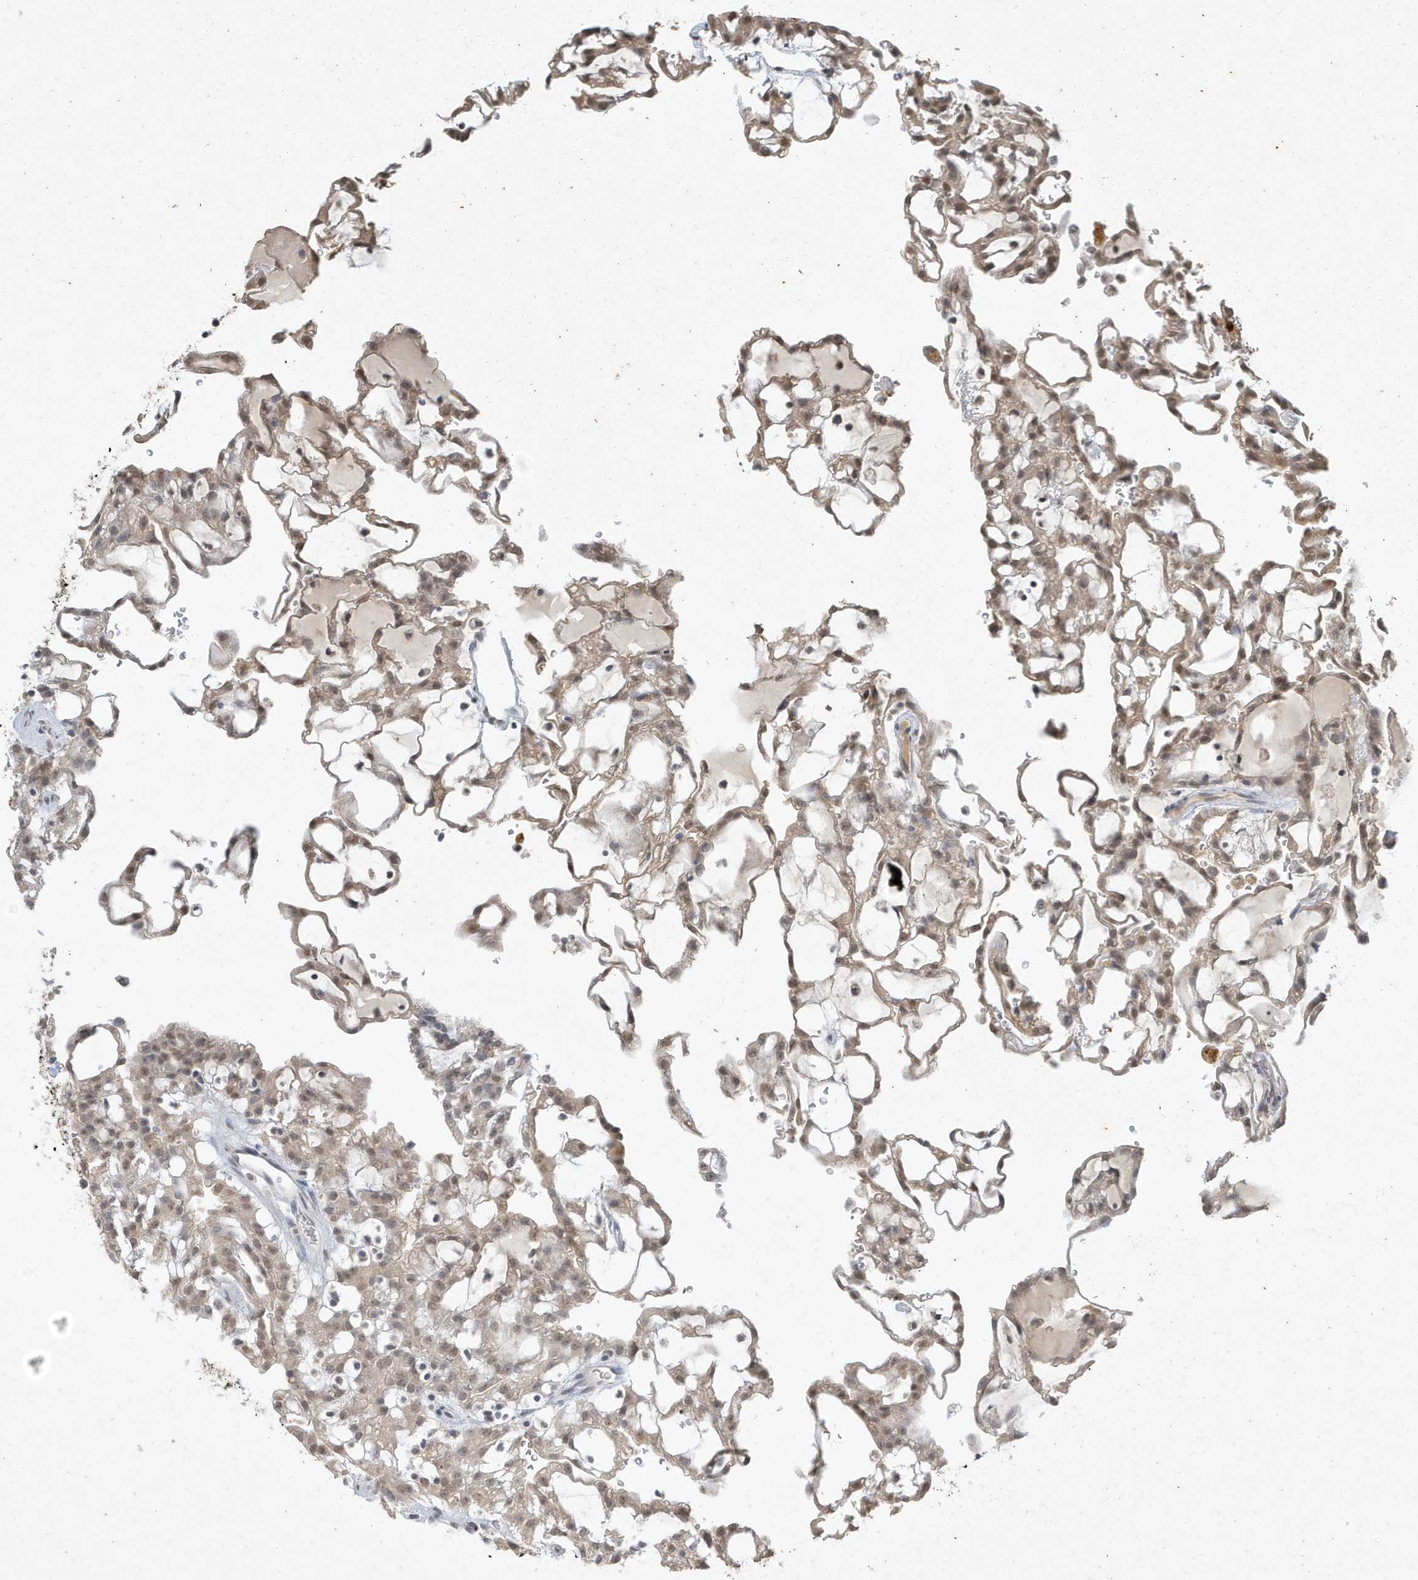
{"staining": {"intensity": "moderate", "quantity": "25%-75%", "location": "nuclear"}, "tissue": "renal cancer", "cell_type": "Tumor cells", "image_type": "cancer", "snomed": [{"axis": "morphology", "description": "Adenocarcinoma, NOS"}, {"axis": "topography", "description": "Kidney"}], "caption": "DAB immunohistochemical staining of human renal cancer exhibits moderate nuclear protein staining in about 25%-75% of tumor cells.", "gene": "DEFA1", "patient": {"sex": "male", "age": 63}}